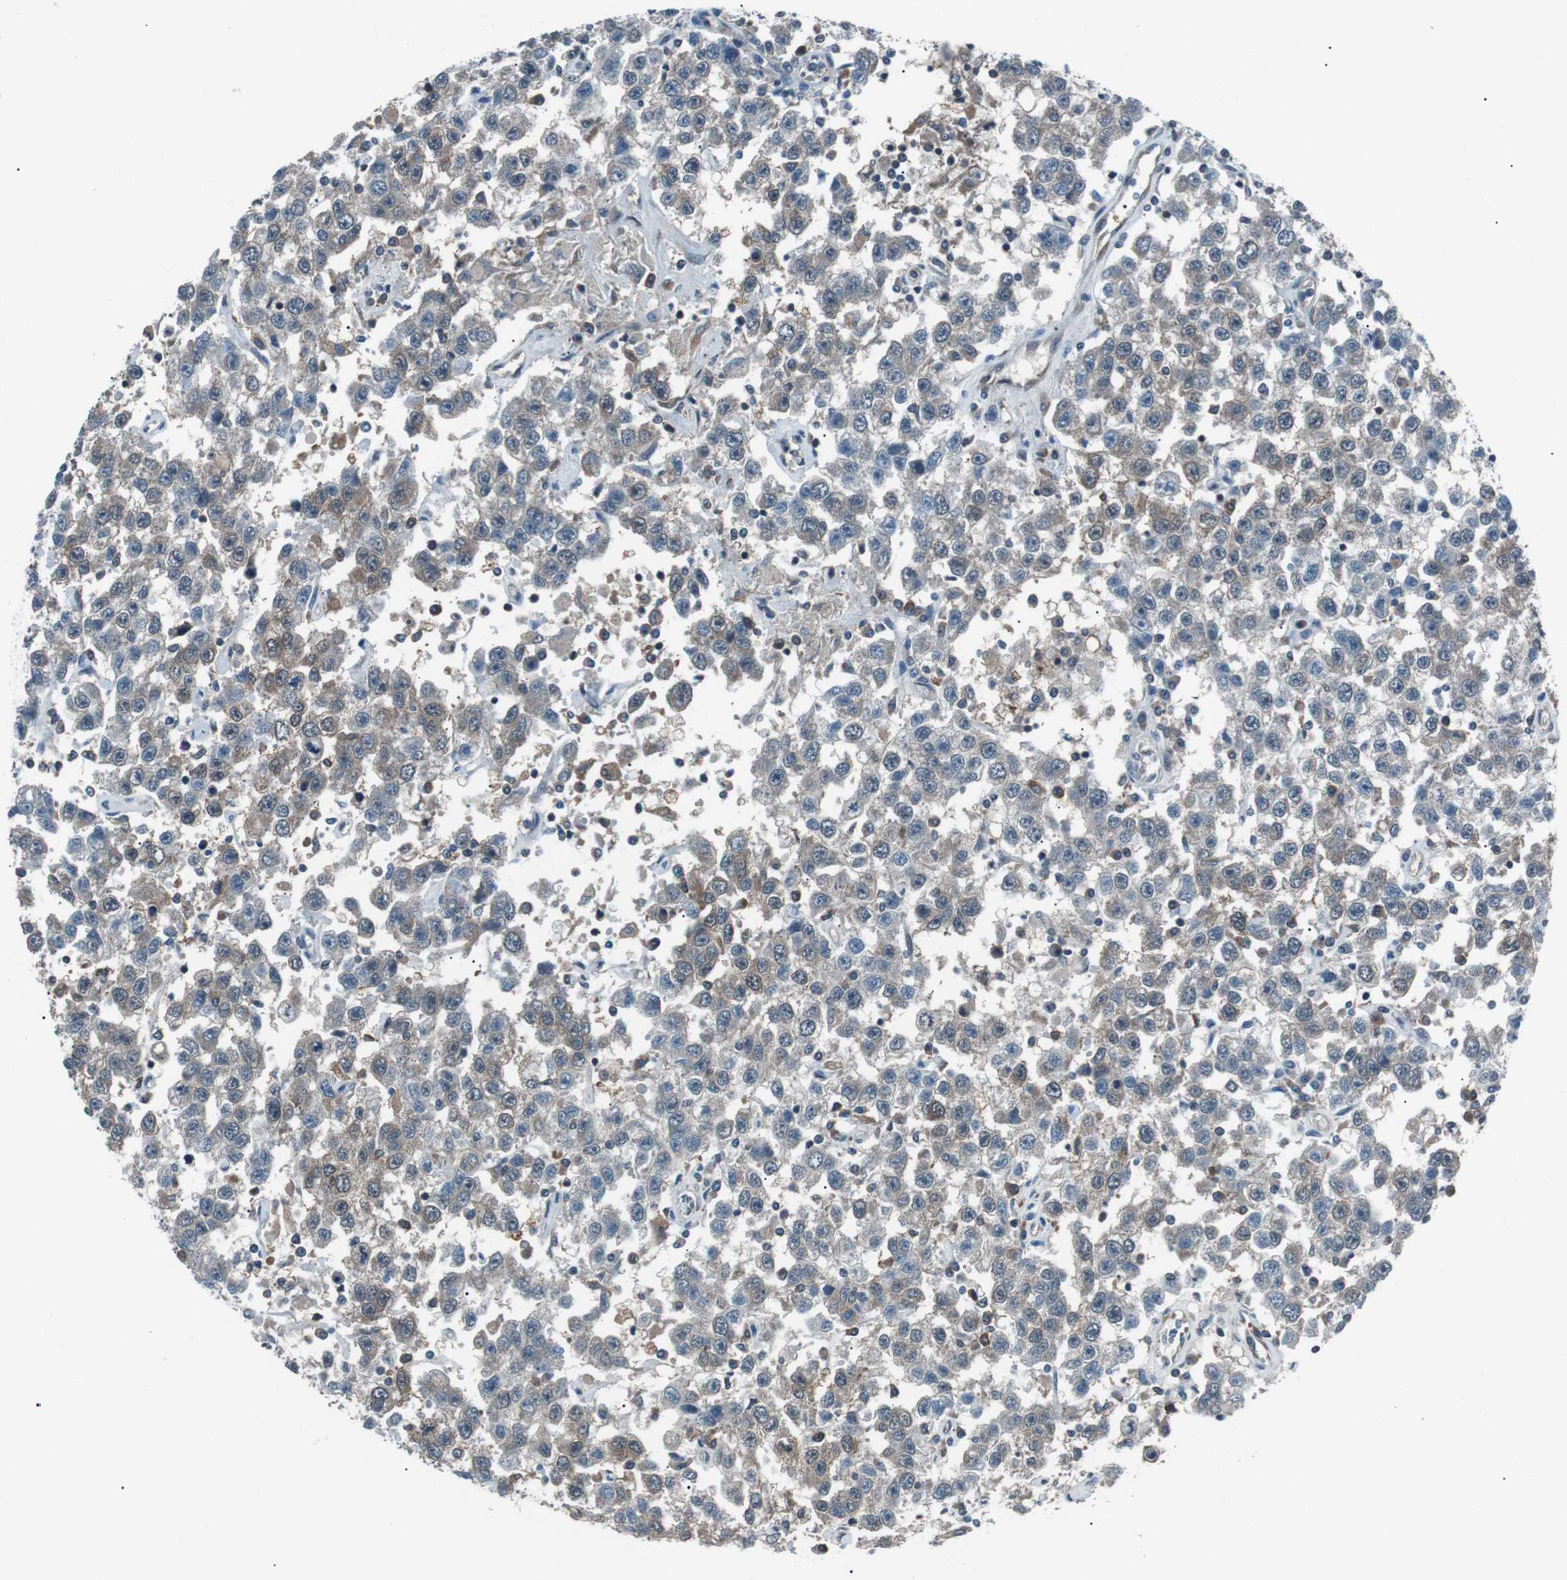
{"staining": {"intensity": "weak", "quantity": "<25%", "location": "cytoplasmic/membranous"}, "tissue": "testis cancer", "cell_type": "Tumor cells", "image_type": "cancer", "snomed": [{"axis": "morphology", "description": "Seminoma, NOS"}, {"axis": "topography", "description": "Testis"}], "caption": "Testis cancer (seminoma) stained for a protein using immunohistochemistry (IHC) shows no staining tumor cells.", "gene": "LRIG2", "patient": {"sex": "male", "age": 41}}